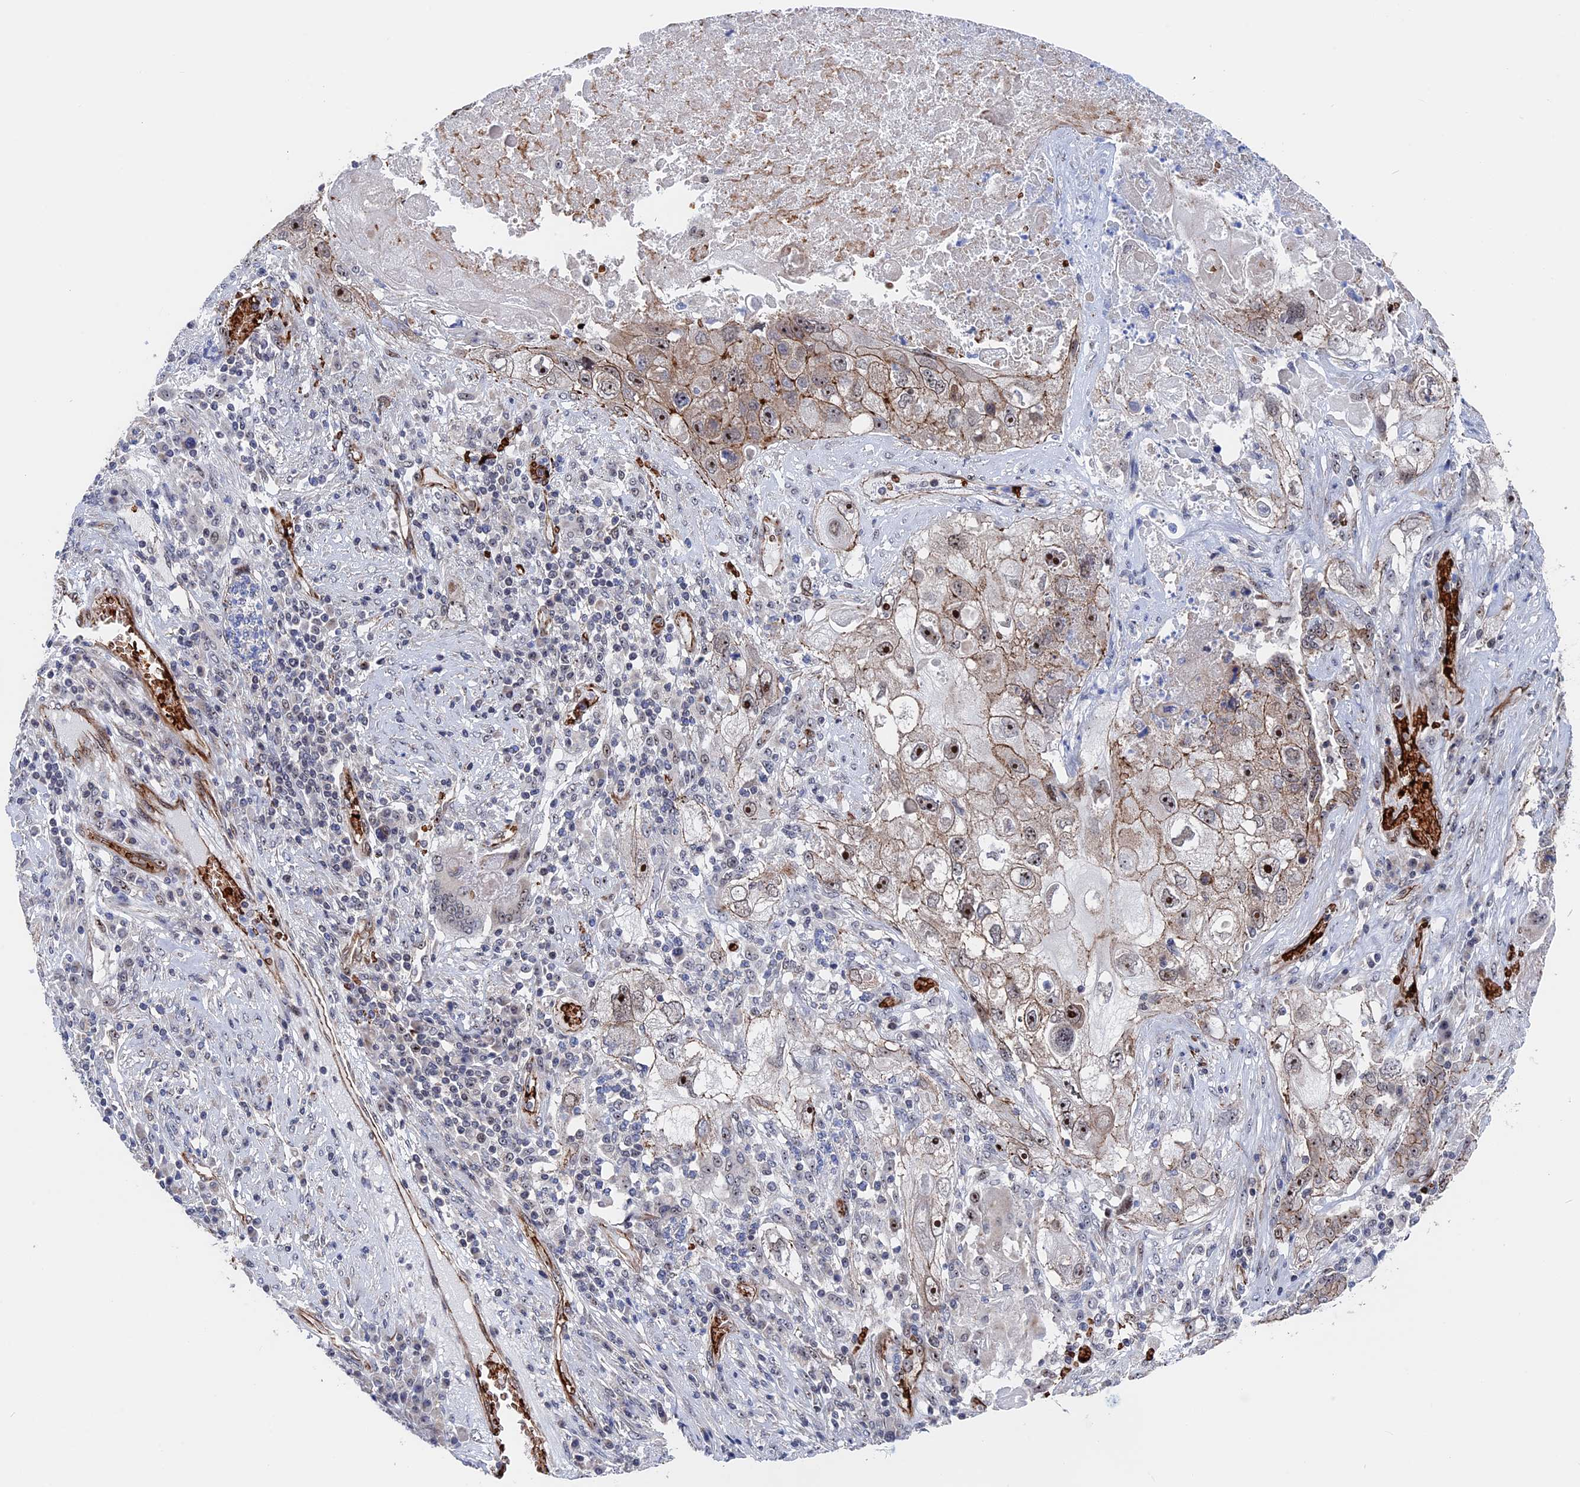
{"staining": {"intensity": "strong", "quantity": "<25%", "location": "cytoplasmic/membranous,nuclear"}, "tissue": "lung cancer", "cell_type": "Tumor cells", "image_type": "cancer", "snomed": [{"axis": "morphology", "description": "Squamous cell carcinoma, NOS"}, {"axis": "topography", "description": "Lung"}], "caption": "Immunohistochemical staining of squamous cell carcinoma (lung) shows strong cytoplasmic/membranous and nuclear protein staining in about <25% of tumor cells. (DAB (3,3'-diaminobenzidine) = brown stain, brightfield microscopy at high magnification).", "gene": "EXOSC9", "patient": {"sex": "male", "age": 61}}